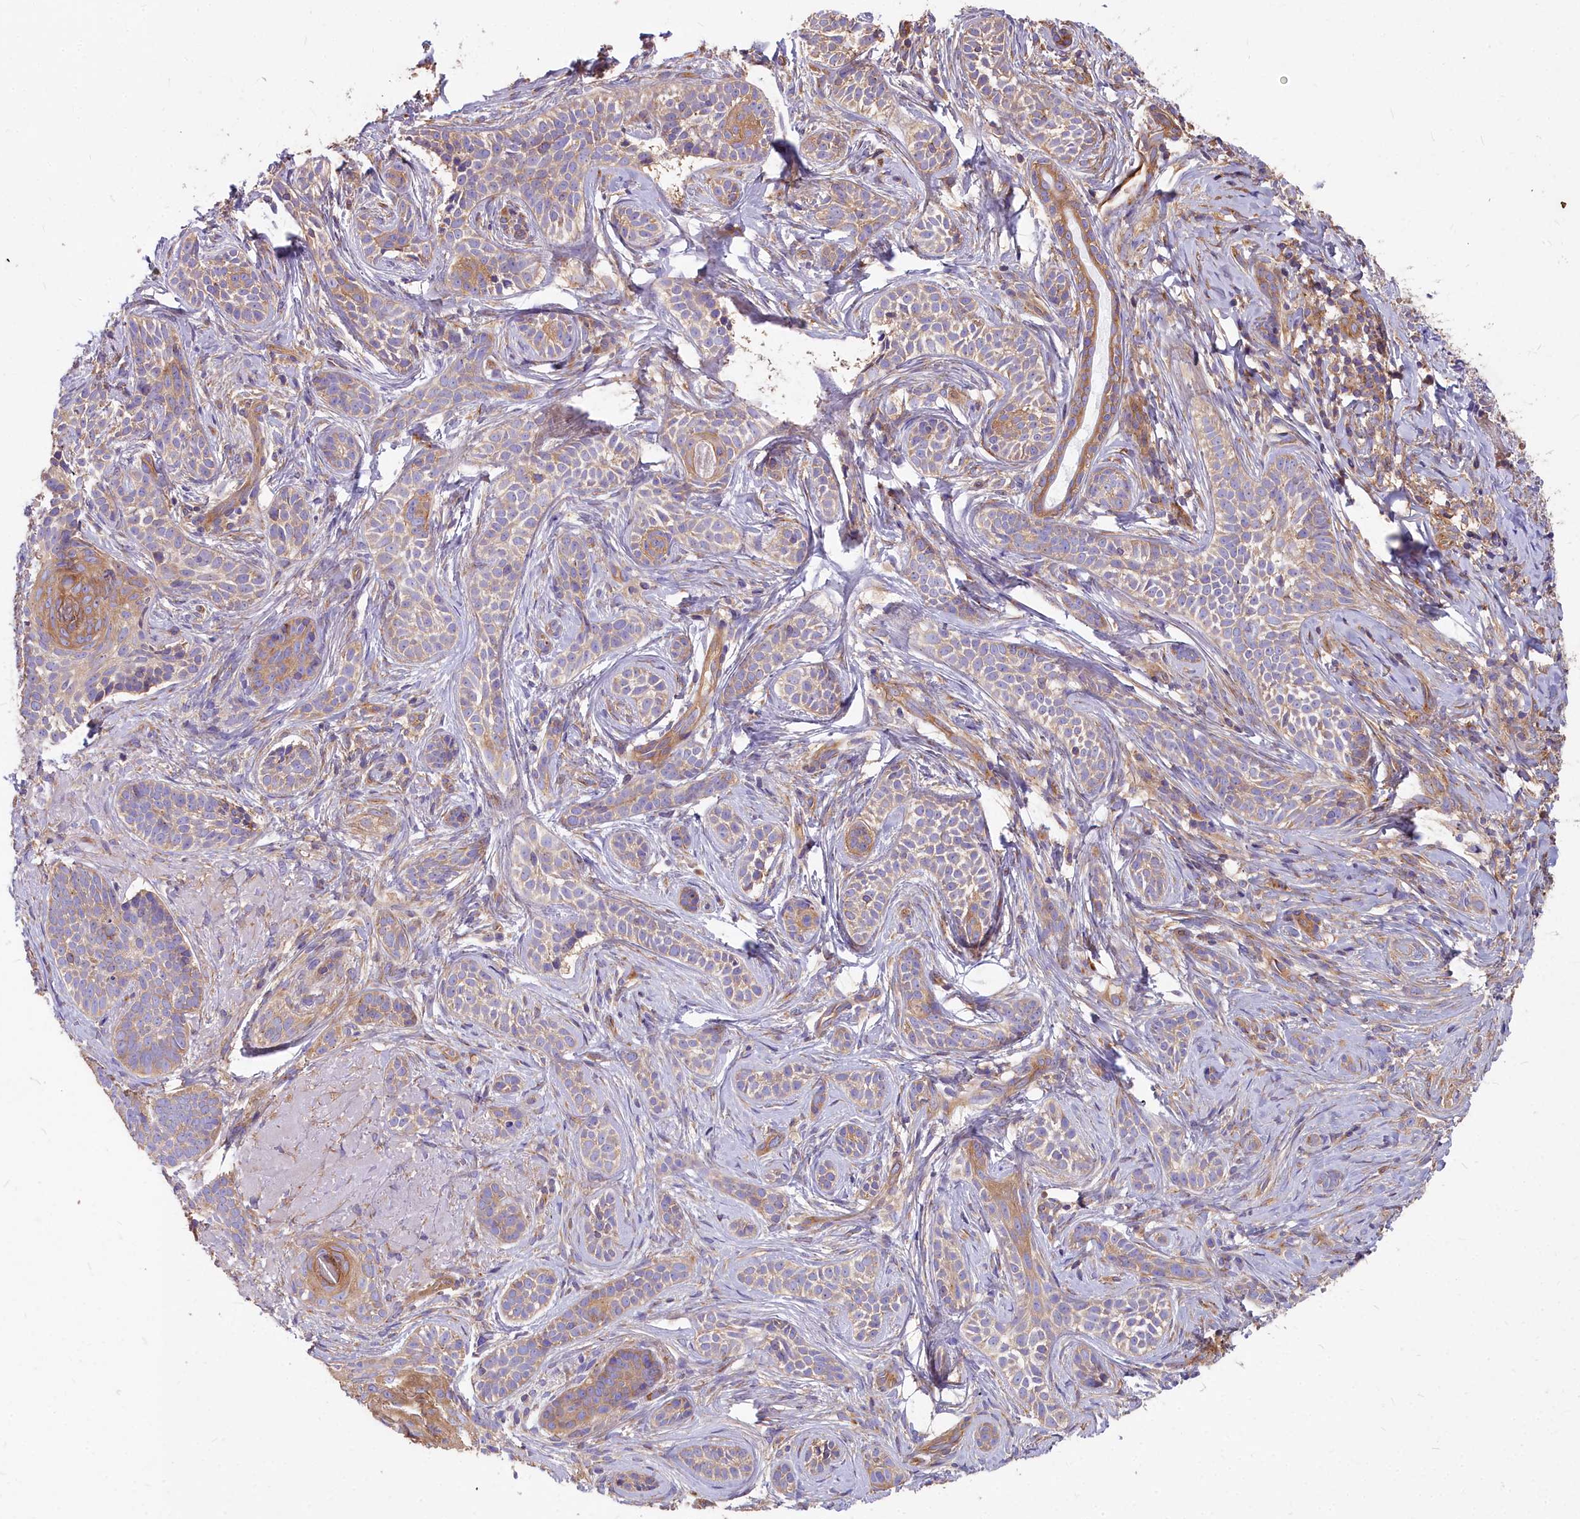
{"staining": {"intensity": "weak", "quantity": ">75%", "location": "cytoplasmic/membranous"}, "tissue": "skin cancer", "cell_type": "Tumor cells", "image_type": "cancer", "snomed": [{"axis": "morphology", "description": "Basal cell carcinoma"}, {"axis": "topography", "description": "Skin"}], "caption": "This image shows skin basal cell carcinoma stained with immunohistochemistry (IHC) to label a protein in brown. The cytoplasmic/membranous of tumor cells show weak positivity for the protein. Nuclei are counter-stained blue.", "gene": "DCTN3", "patient": {"sex": "male", "age": 71}}